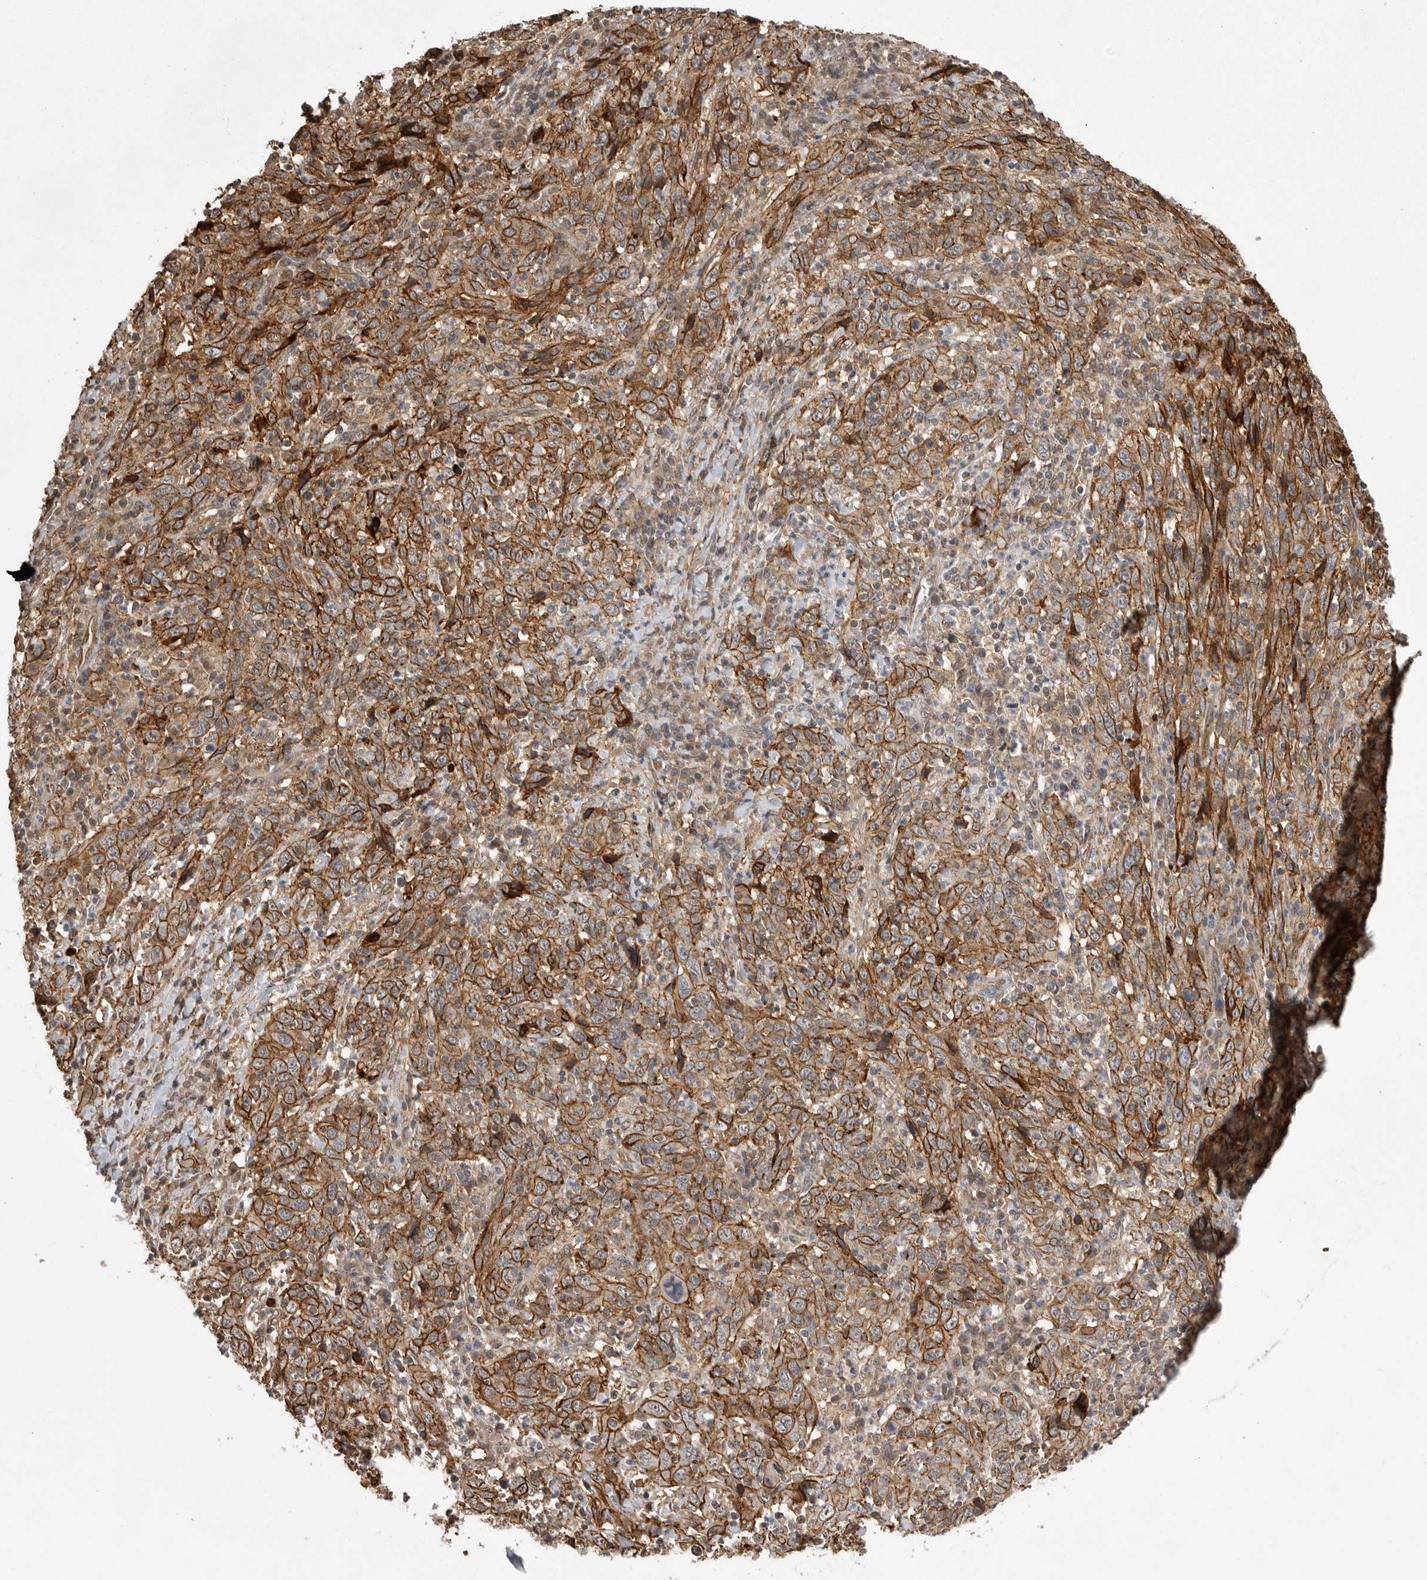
{"staining": {"intensity": "strong", "quantity": ">75%", "location": "cytoplasmic/membranous"}, "tissue": "cervical cancer", "cell_type": "Tumor cells", "image_type": "cancer", "snomed": [{"axis": "morphology", "description": "Squamous cell carcinoma, NOS"}, {"axis": "topography", "description": "Cervix"}], "caption": "Immunohistochemical staining of human squamous cell carcinoma (cervical) shows strong cytoplasmic/membranous protein expression in approximately >75% of tumor cells. (DAB IHC with brightfield microscopy, high magnification).", "gene": "NECTIN1", "patient": {"sex": "female", "age": 46}}